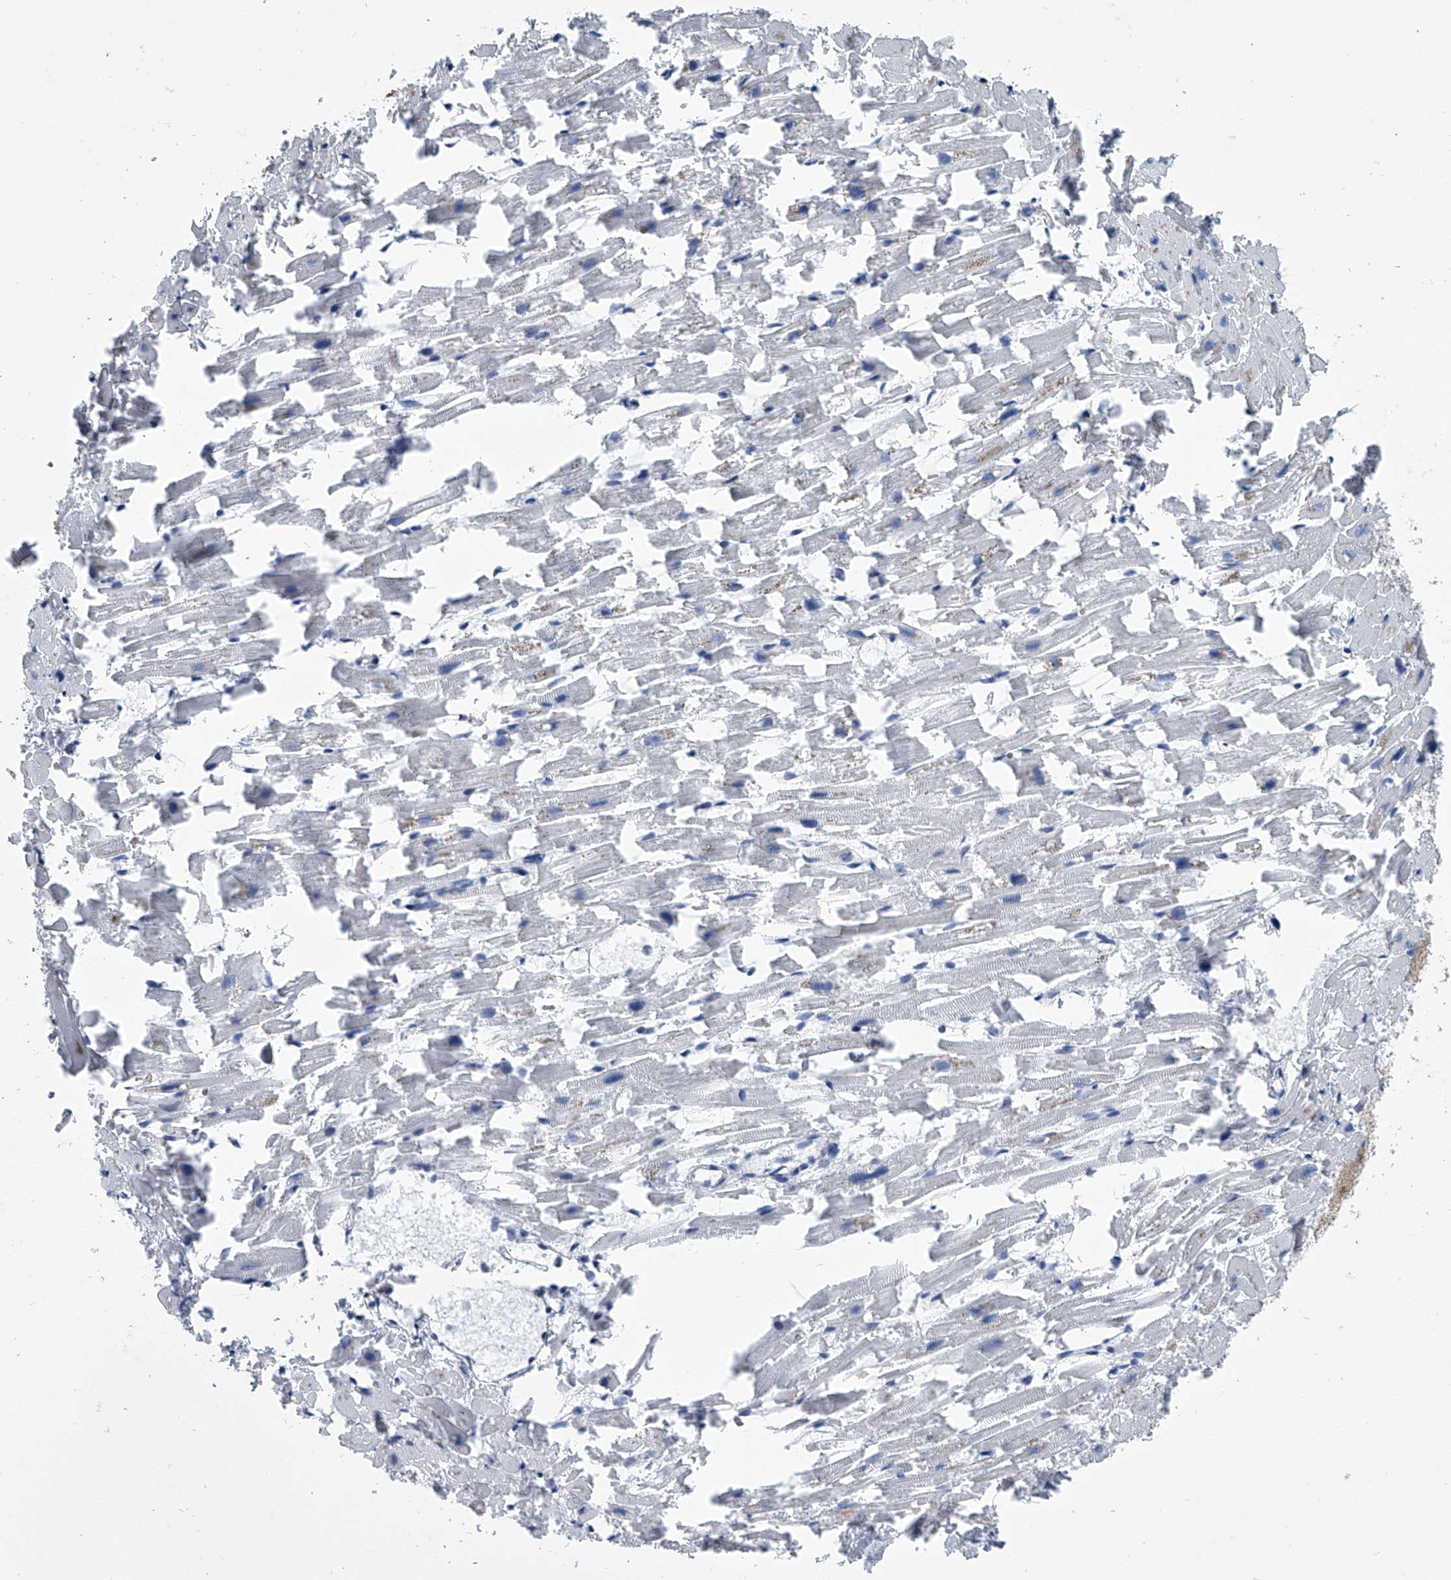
{"staining": {"intensity": "negative", "quantity": "none", "location": "none"}, "tissue": "heart muscle", "cell_type": "Cardiomyocytes", "image_type": "normal", "snomed": [{"axis": "morphology", "description": "Normal tissue, NOS"}, {"axis": "topography", "description": "Heart"}], "caption": "Immunohistochemistry micrograph of unremarkable heart muscle: human heart muscle stained with DAB (3,3'-diaminobenzidine) reveals no significant protein staining in cardiomyocytes. The staining was performed using DAB (3,3'-diaminobenzidine) to visualize the protein expression in brown, while the nuclei were stained in blue with hematoxylin (Magnification: 20x).", "gene": "PDXK", "patient": {"sex": "female", "age": 64}}